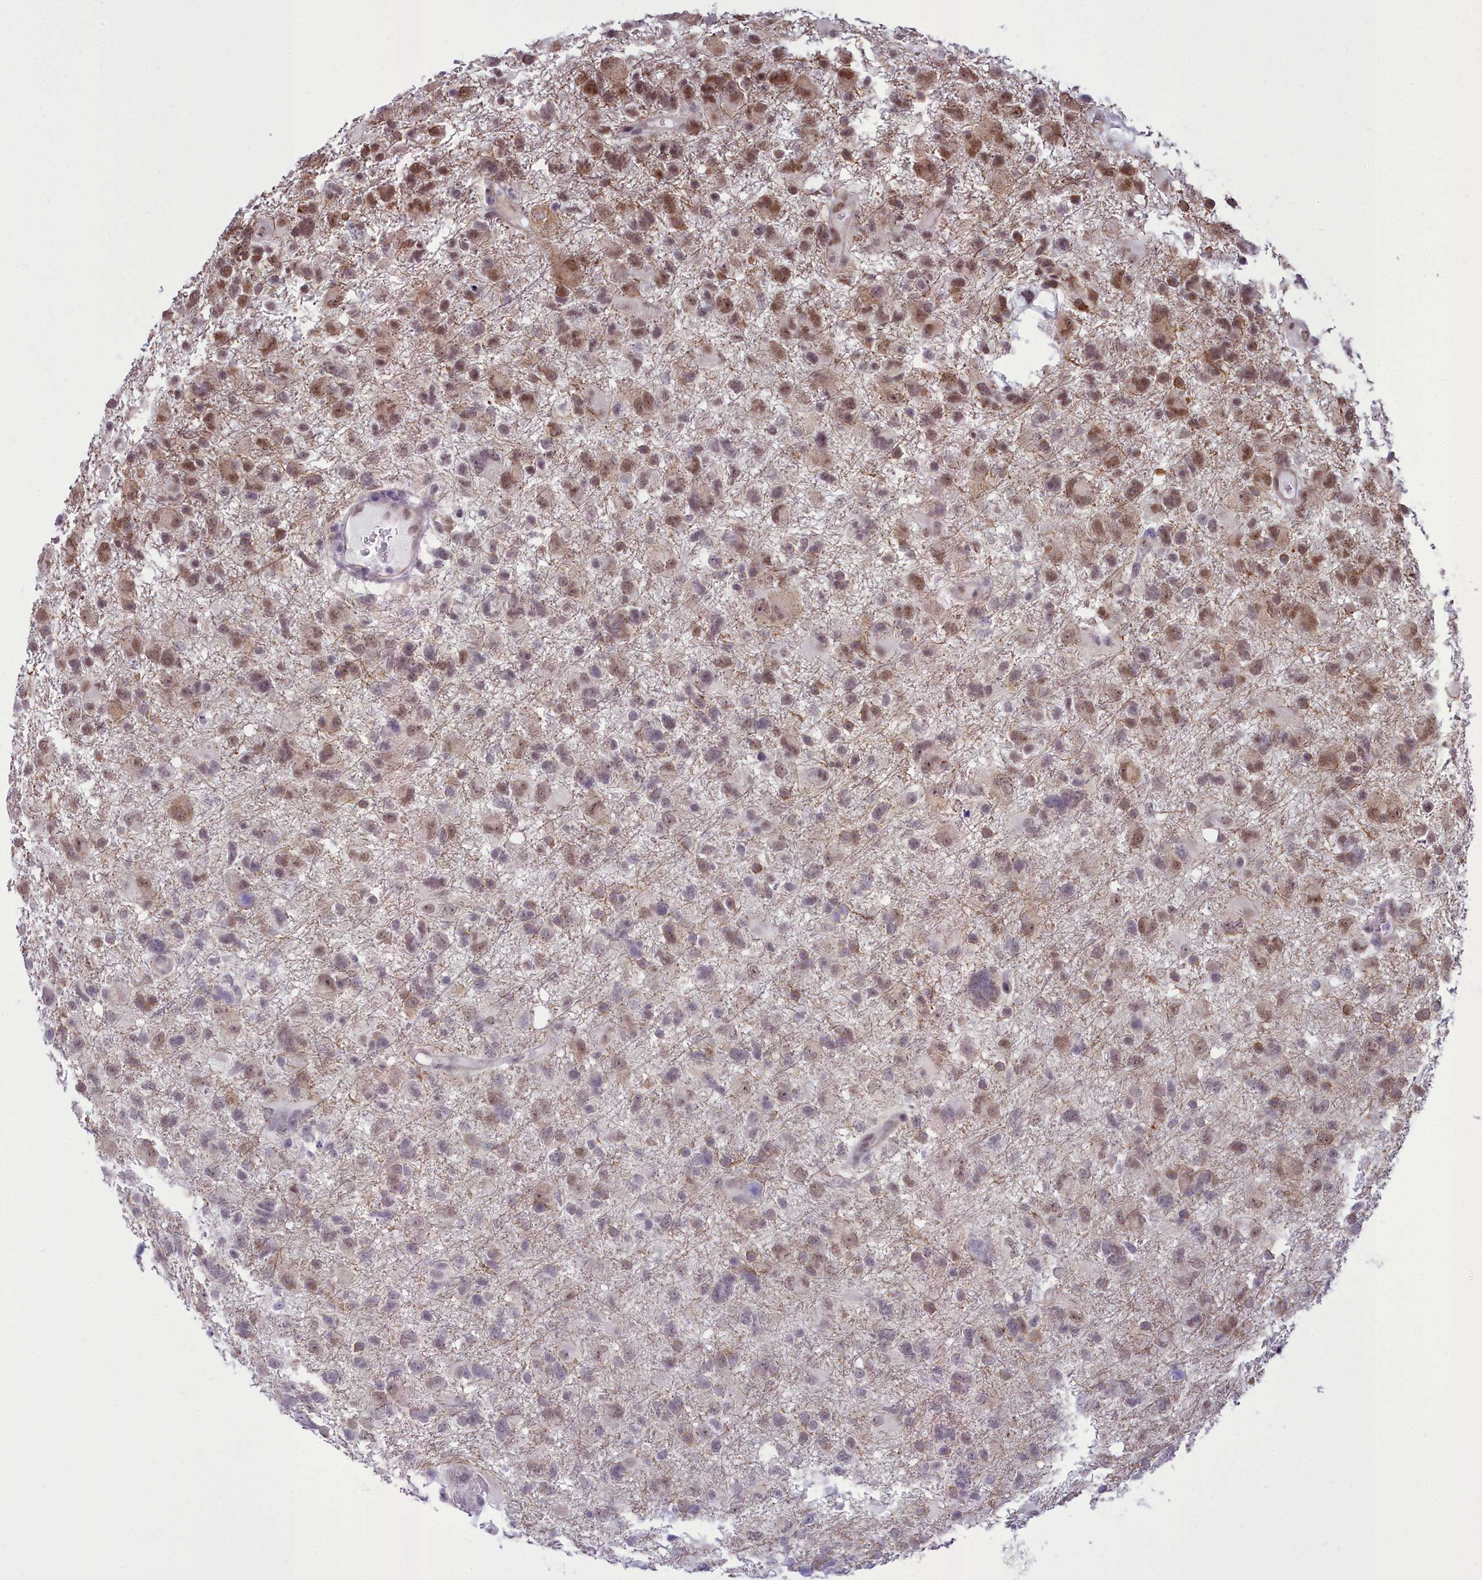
{"staining": {"intensity": "moderate", "quantity": "25%-75%", "location": "cytoplasmic/membranous,nuclear"}, "tissue": "glioma", "cell_type": "Tumor cells", "image_type": "cancer", "snomed": [{"axis": "morphology", "description": "Glioma, malignant, High grade"}, {"axis": "topography", "description": "Brain"}], "caption": "IHC (DAB) staining of human malignant glioma (high-grade) shows moderate cytoplasmic/membranous and nuclear protein staining in about 25%-75% of tumor cells.", "gene": "CEACAM19", "patient": {"sex": "male", "age": 61}}